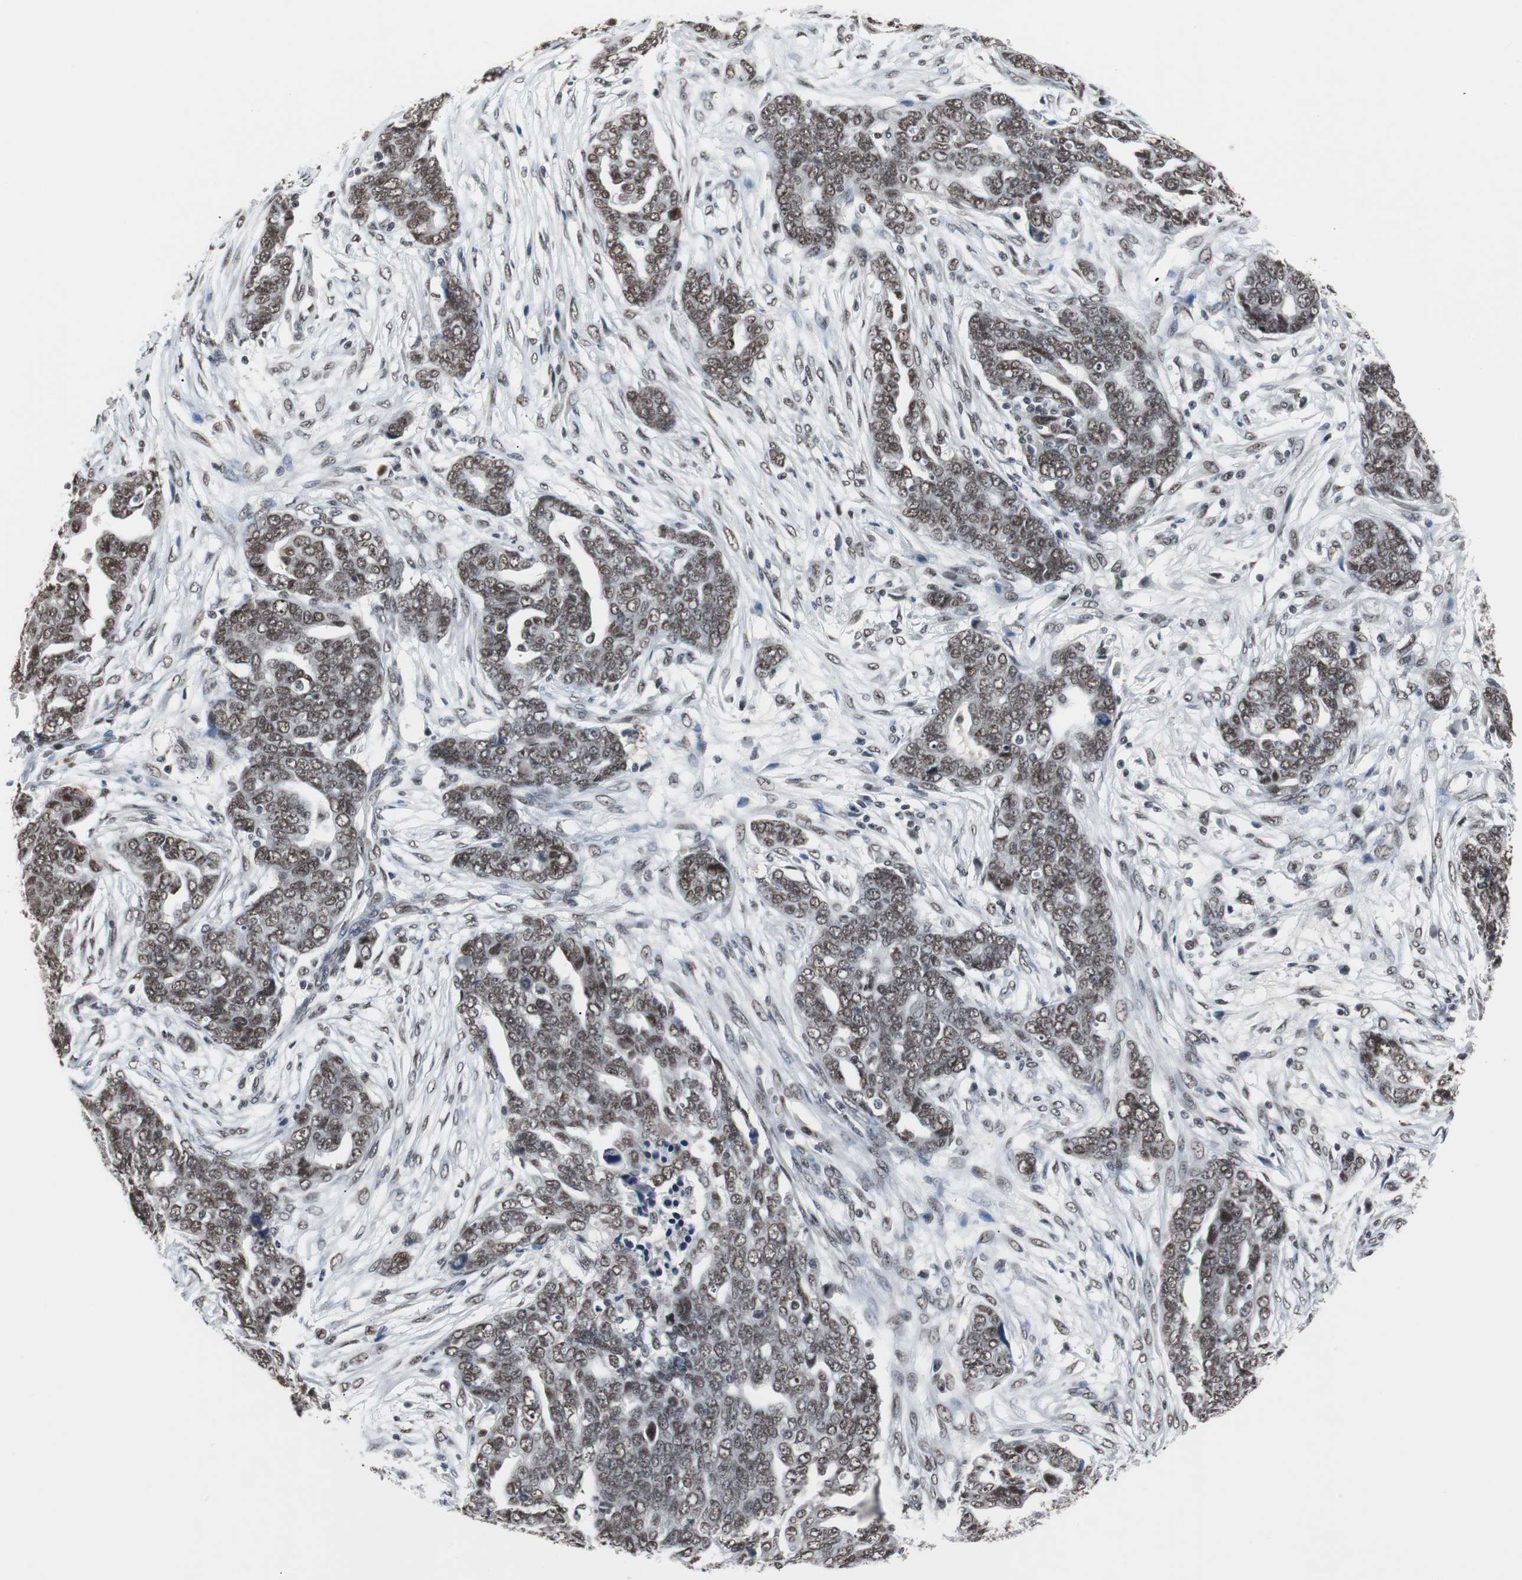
{"staining": {"intensity": "moderate", "quantity": ">75%", "location": "nuclear"}, "tissue": "ovarian cancer", "cell_type": "Tumor cells", "image_type": "cancer", "snomed": [{"axis": "morphology", "description": "Normal tissue, NOS"}, {"axis": "morphology", "description": "Cystadenocarcinoma, serous, NOS"}, {"axis": "topography", "description": "Fallopian tube"}, {"axis": "topography", "description": "Ovary"}], "caption": "Immunohistochemistry photomicrograph of ovarian cancer stained for a protein (brown), which reveals medium levels of moderate nuclear staining in approximately >75% of tumor cells.", "gene": "TAF7", "patient": {"sex": "female", "age": 56}}